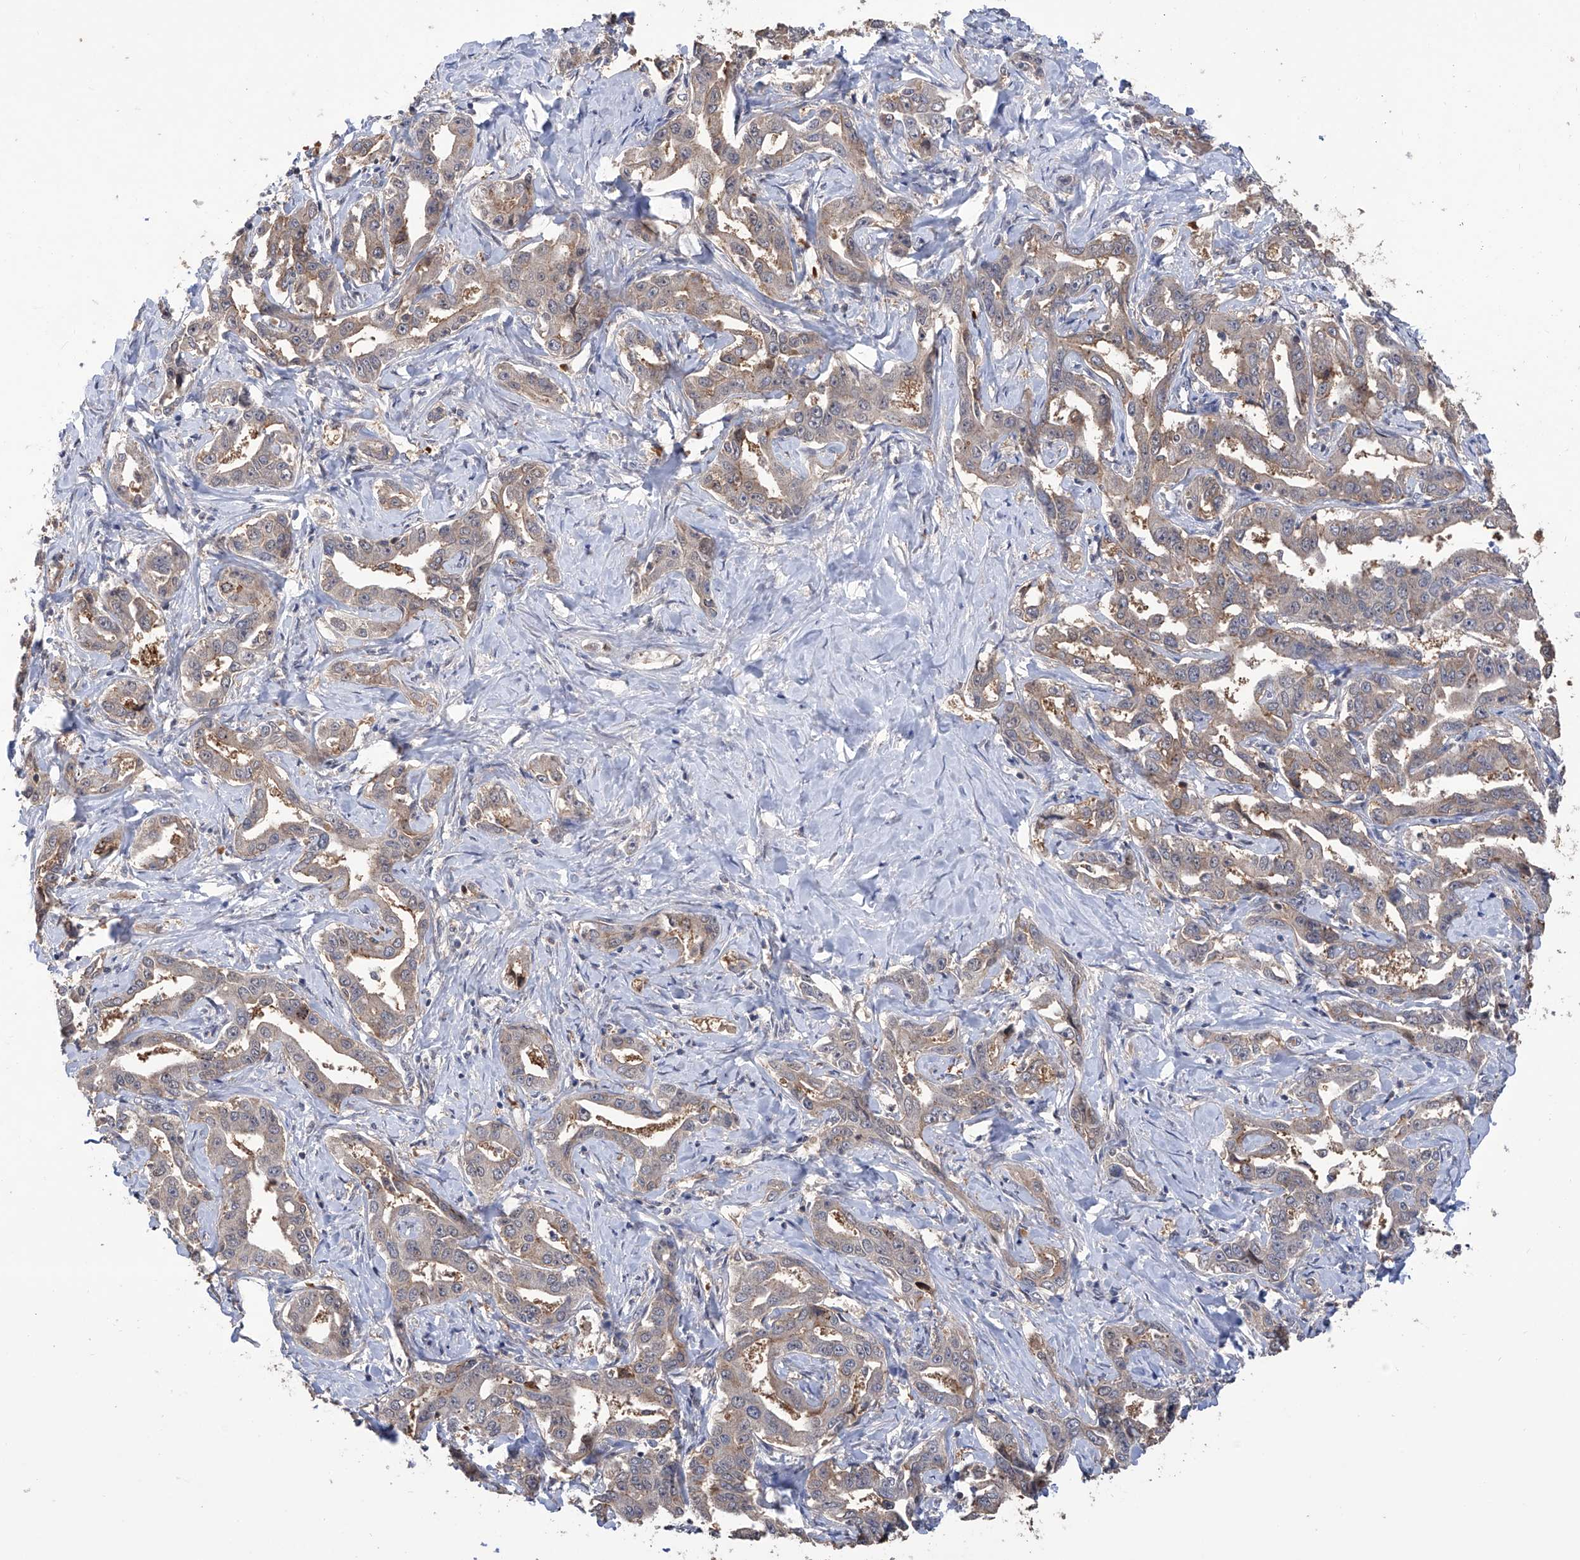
{"staining": {"intensity": "negative", "quantity": "none", "location": "none"}, "tissue": "liver cancer", "cell_type": "Tumor cells", "image_type": "cancer", "snomed": [{"axis": "morphology", "description": "Cholangiocarcinoma"}, {"axis": "topography", "description": "Liver"}], "caption": "There is no significant positivity in tumor cells of liver cholangiocarcinoma.", "gene": "LYSMD4", "patient": {"sex": "male", "age": 59}}